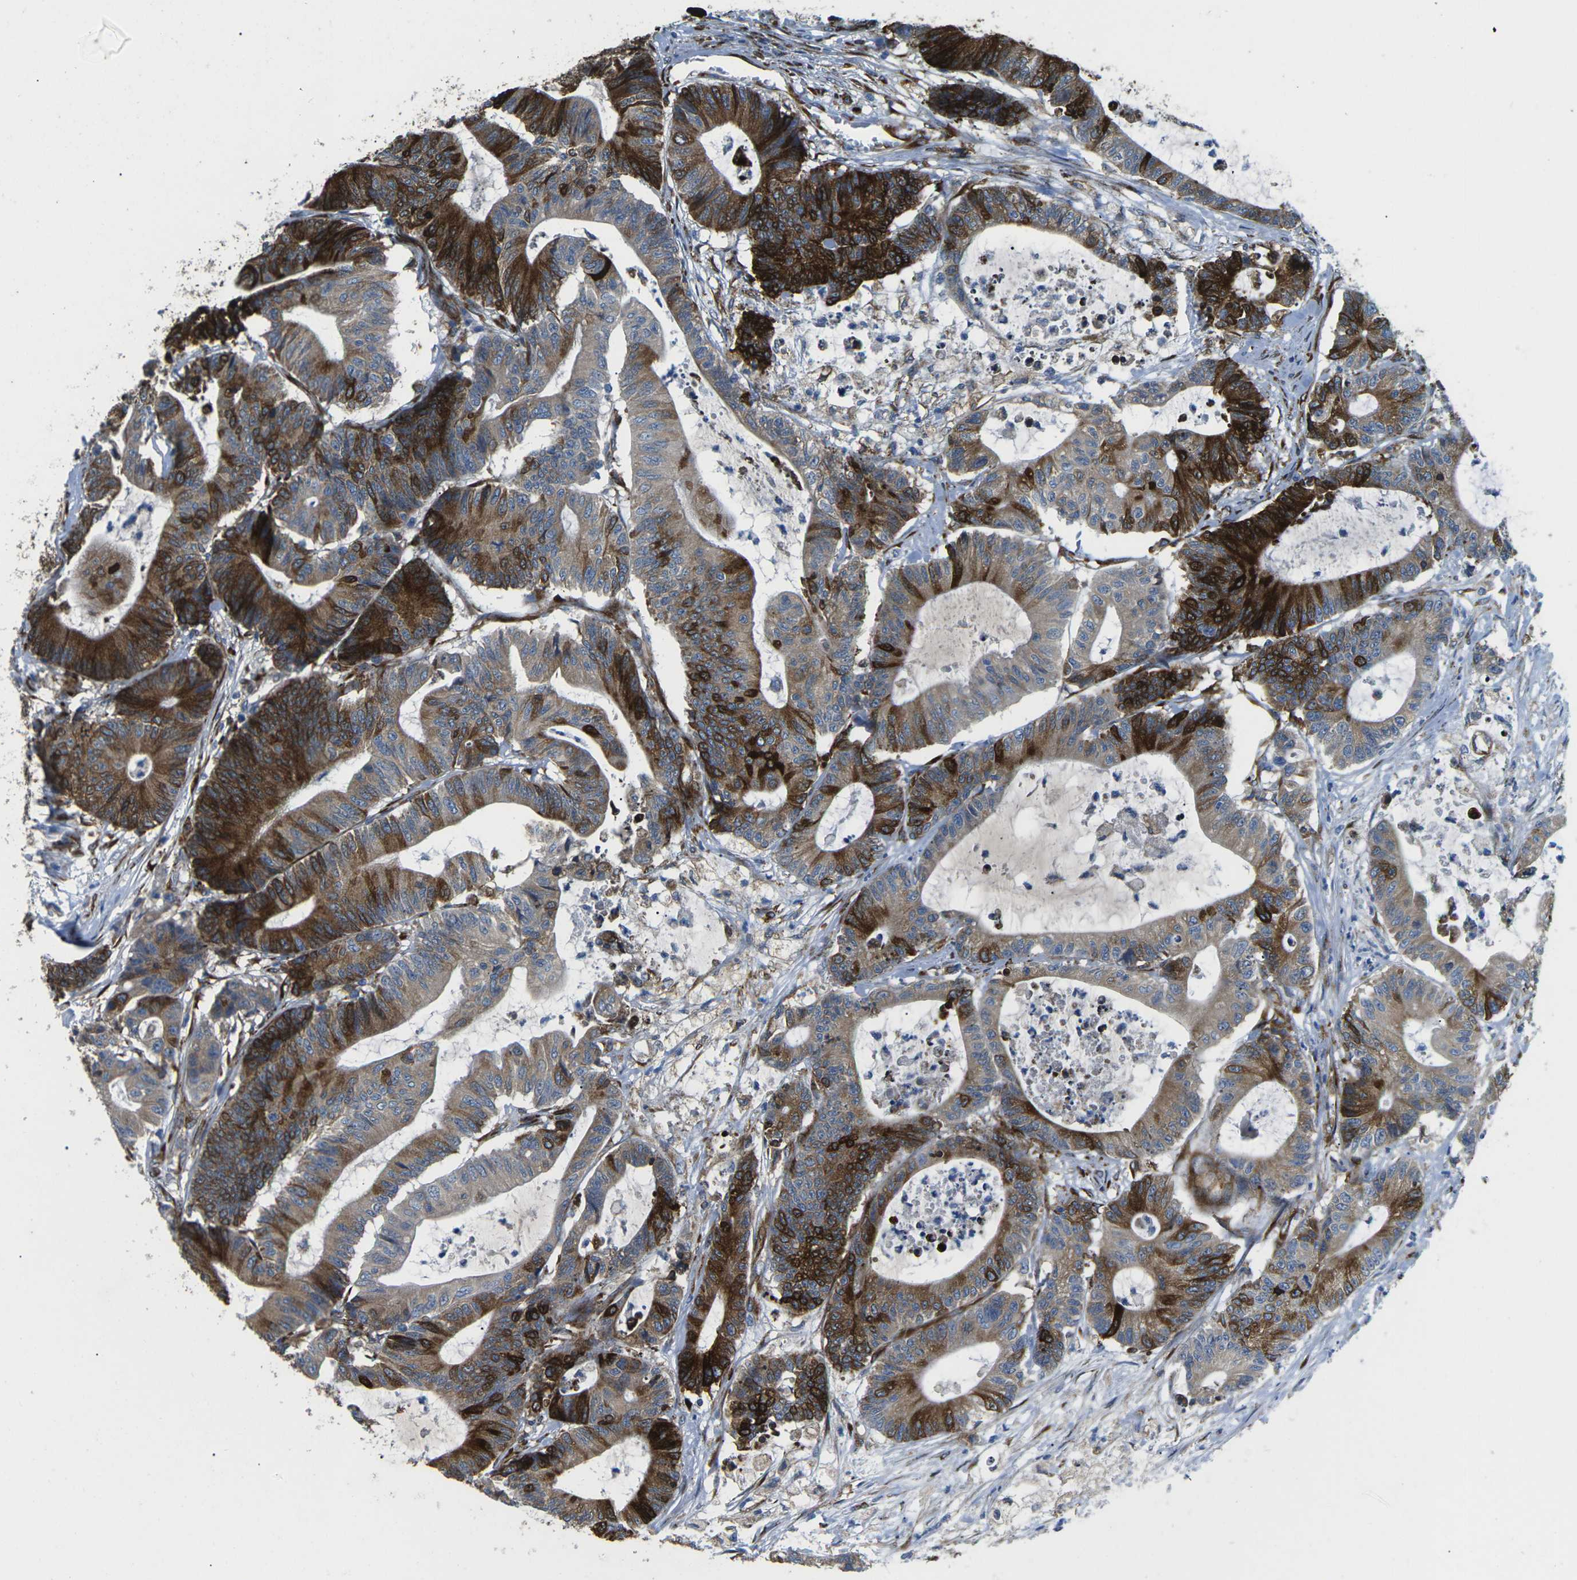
{"staining": {"intensity": "strong", "quantity": "25%-75%", "location": "cytoplasmic/membranous"}, "tissue": "colorectal cancer", "cell_type": "Tumor cells", "image_type": "cancer", "snomed": [{"axis": "morphology", "description": "Adenocarcinoma, NOS"}, {"axis": "topography", "description": "Colon"}], "caption": "Brown immunohistochemical staining in human adenocarcinoma (colorectal) demonstrates strong cytoplasmic/membranous expression in approximately 25%-75% of tumor cells.", "gene": "PDZD8", "patient": {"sex": "female", "age": 84}}